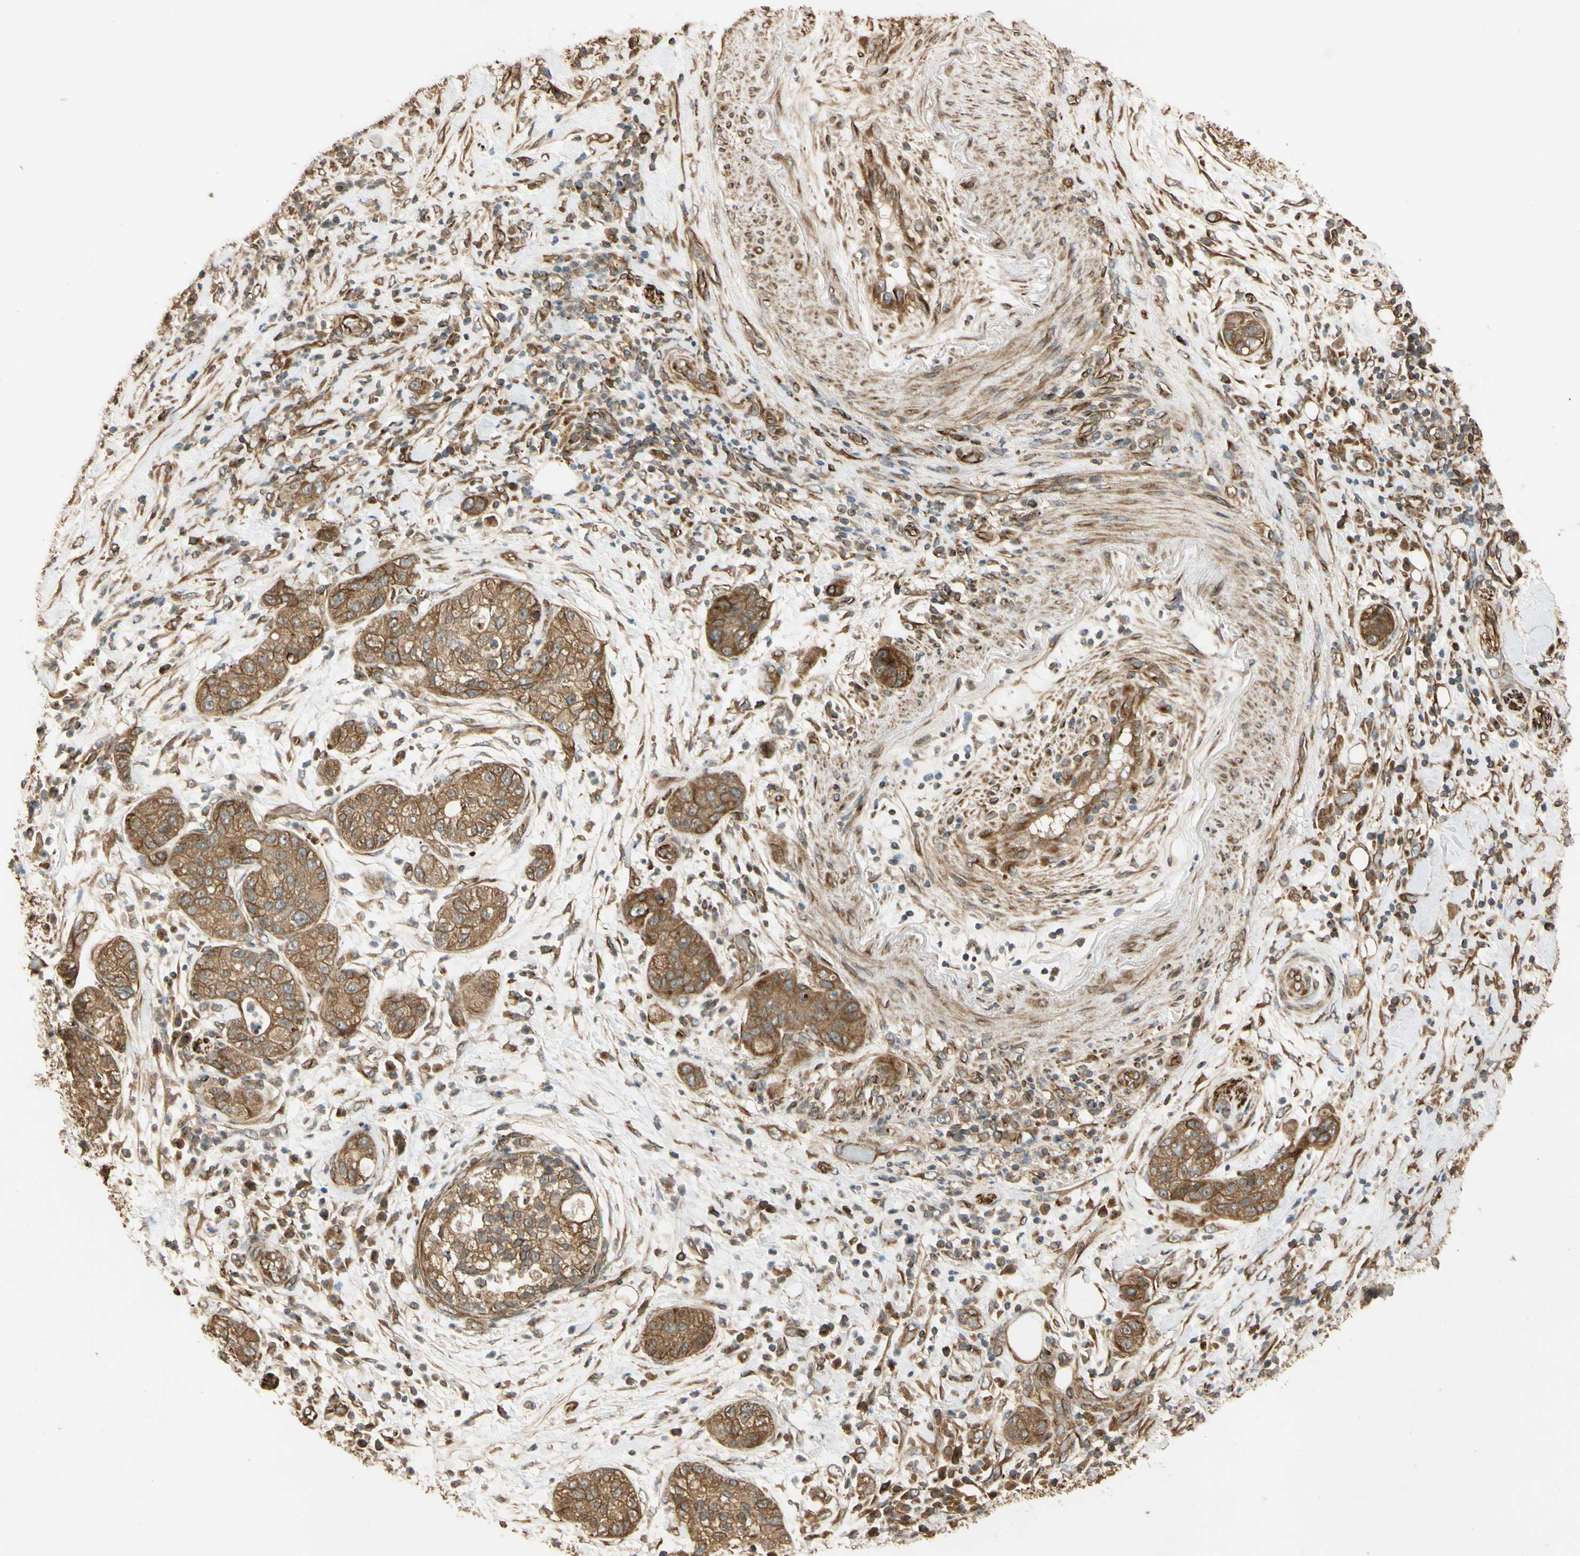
{"staining": {"intensity": "strong", "quantity": ">75%", "location": "cytoplasmic/membranous"}, "tissue": "pancreatic cancer", "cell_type": "Tumor cells", "image_type": "cancer", "snomed": [{"axis": "morphology", "description": "Adenocarcinoma, NOS"}, {"axis": "topography", "description": "Pancreas"}], "caption": "A high amount of strong cytoplasmic/membranous positivity is present in about >75% of tumor cells in adenocarcinoma (pancreatic) tissue.", "gene": "MGRN1", "patient": {"sex": "female", "age": 78}}